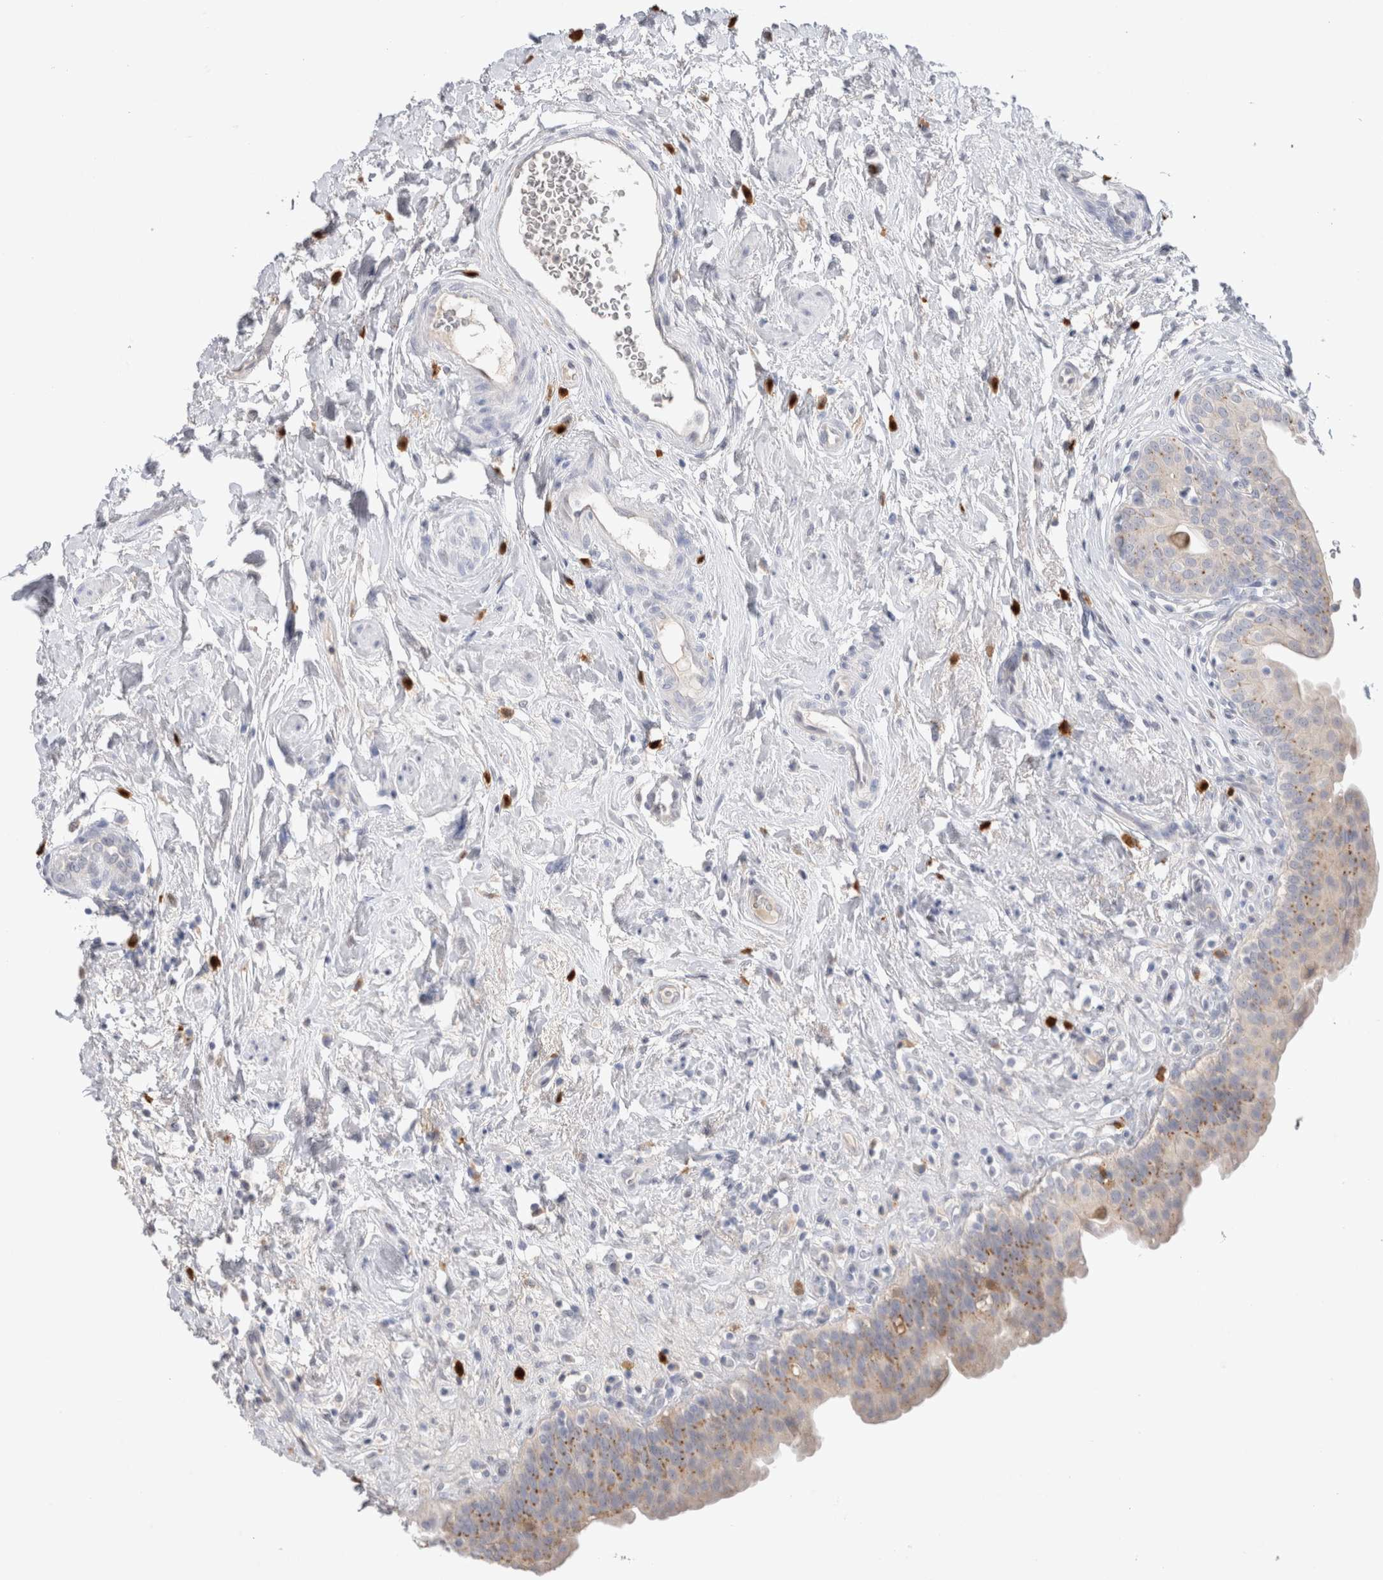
{"staining": {"intensity": "weak", "quantity": "25%-75%", "location": "cytoplasmic/membranous"}, "tissue": "urinary bladder", "cell_type": "Urothelial cells", "image_type": "normal", "snomed": [{"axis": "morphology", "description": "Normal tissue, NOS"}, {"axis": "topography", "description": "Urinary bladder"}], "caption": "Immunohistochemical staining of unremarkable human urinary bladder demonstrates weak cytoplasmic/membranous protein expression in approximately 25%-75% of urothelial cells. Using DAB (brown) and hematoxylin (blue) stains, captured at high magnification using brightfield microscopy.", "gene": "HPGDS", "patient": {"sex": "male", "age": 83}}